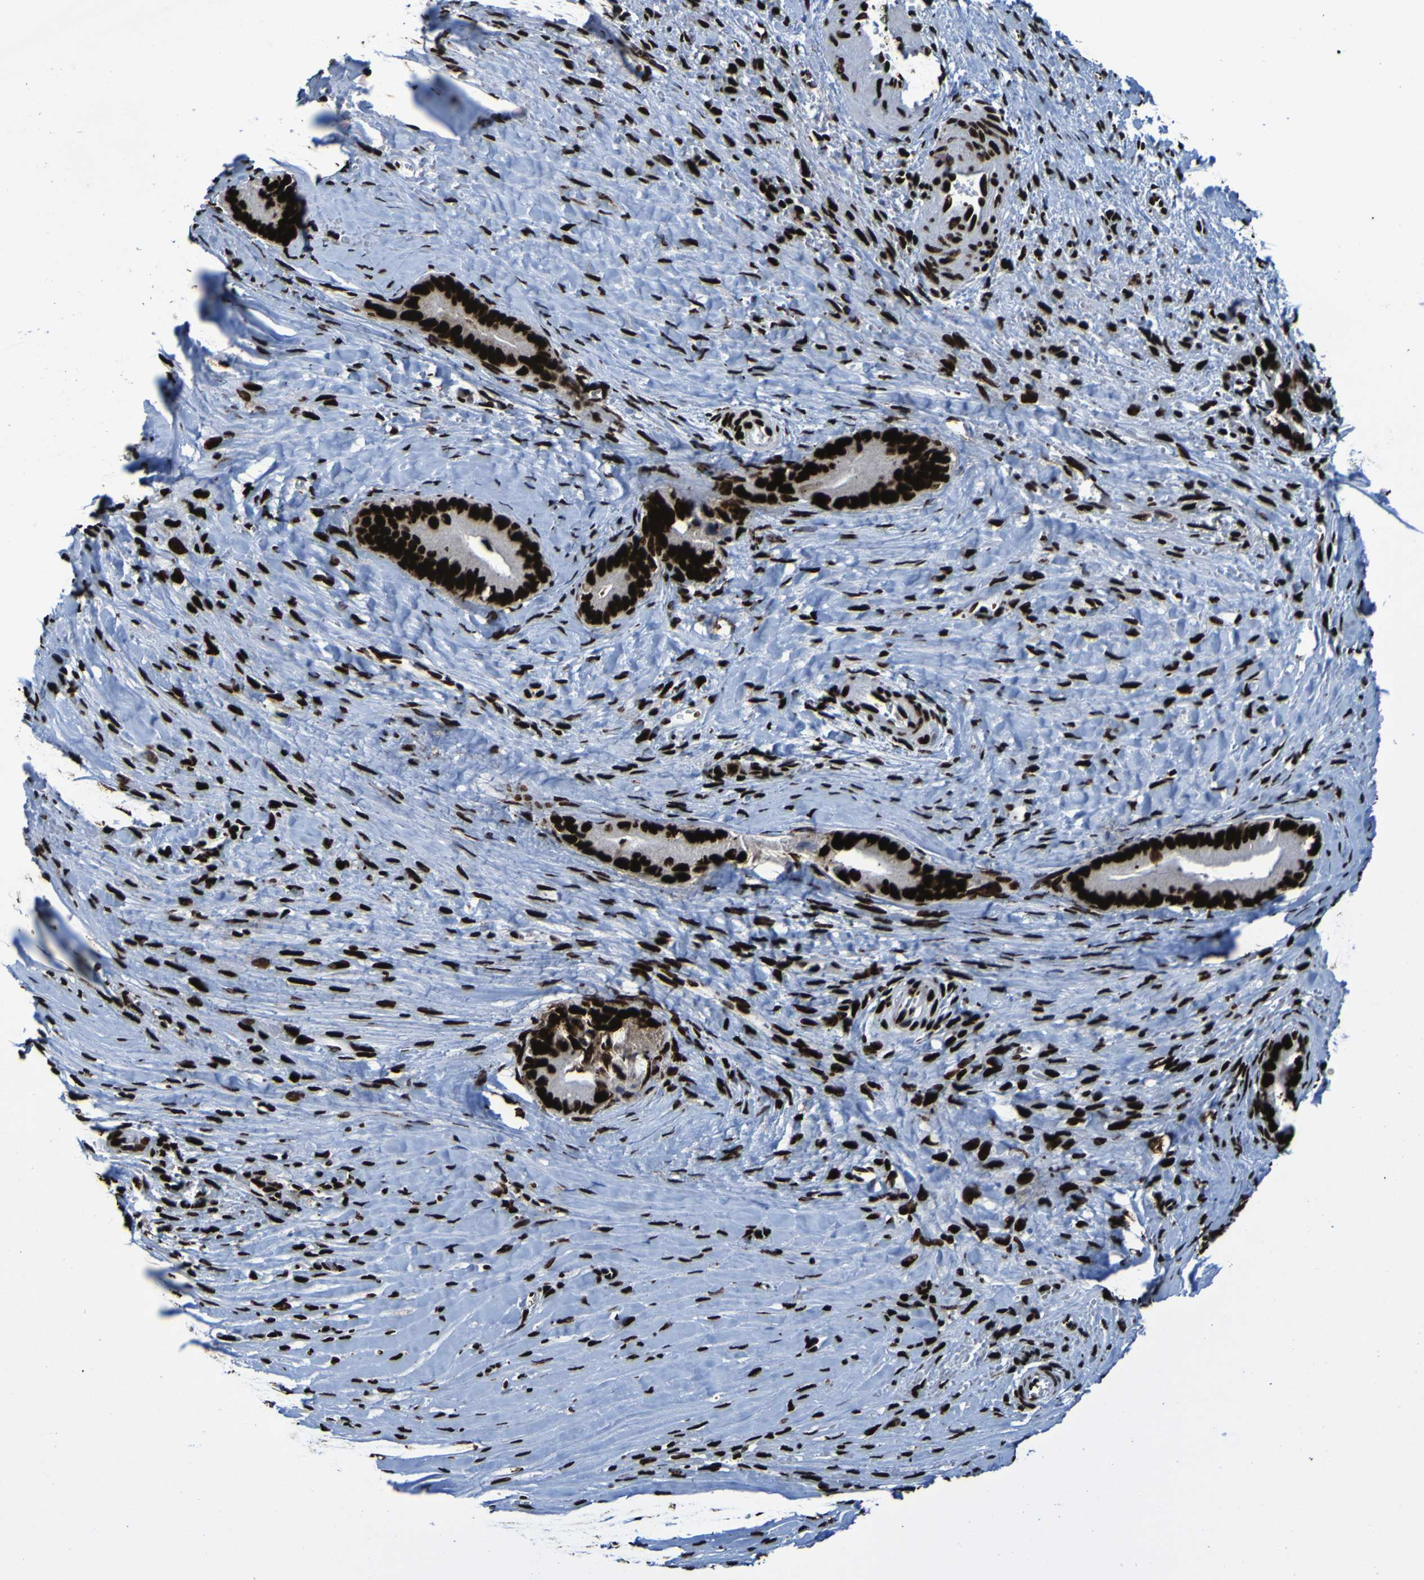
{"staining": {"intensity": "strong", "quantity": ">75%", "location": "nuclear"}, "tissue": "liver cancer", "cell_type": "Tumor cells", "image_type": "cancer", "snomed": [{"axis": "morphology", "description": "Cholangiocarcinoma"}, {"axis": "topography", "description": "Liver"}], "caption": "Immunohistochemical staining of human cholangiocarcinoma (liver) demonstrates high levels of strong nuclear expression in approximately >75% of tumor cells.", "gene": "NPM1", "patient": {"sex": "female", "age": 55}}